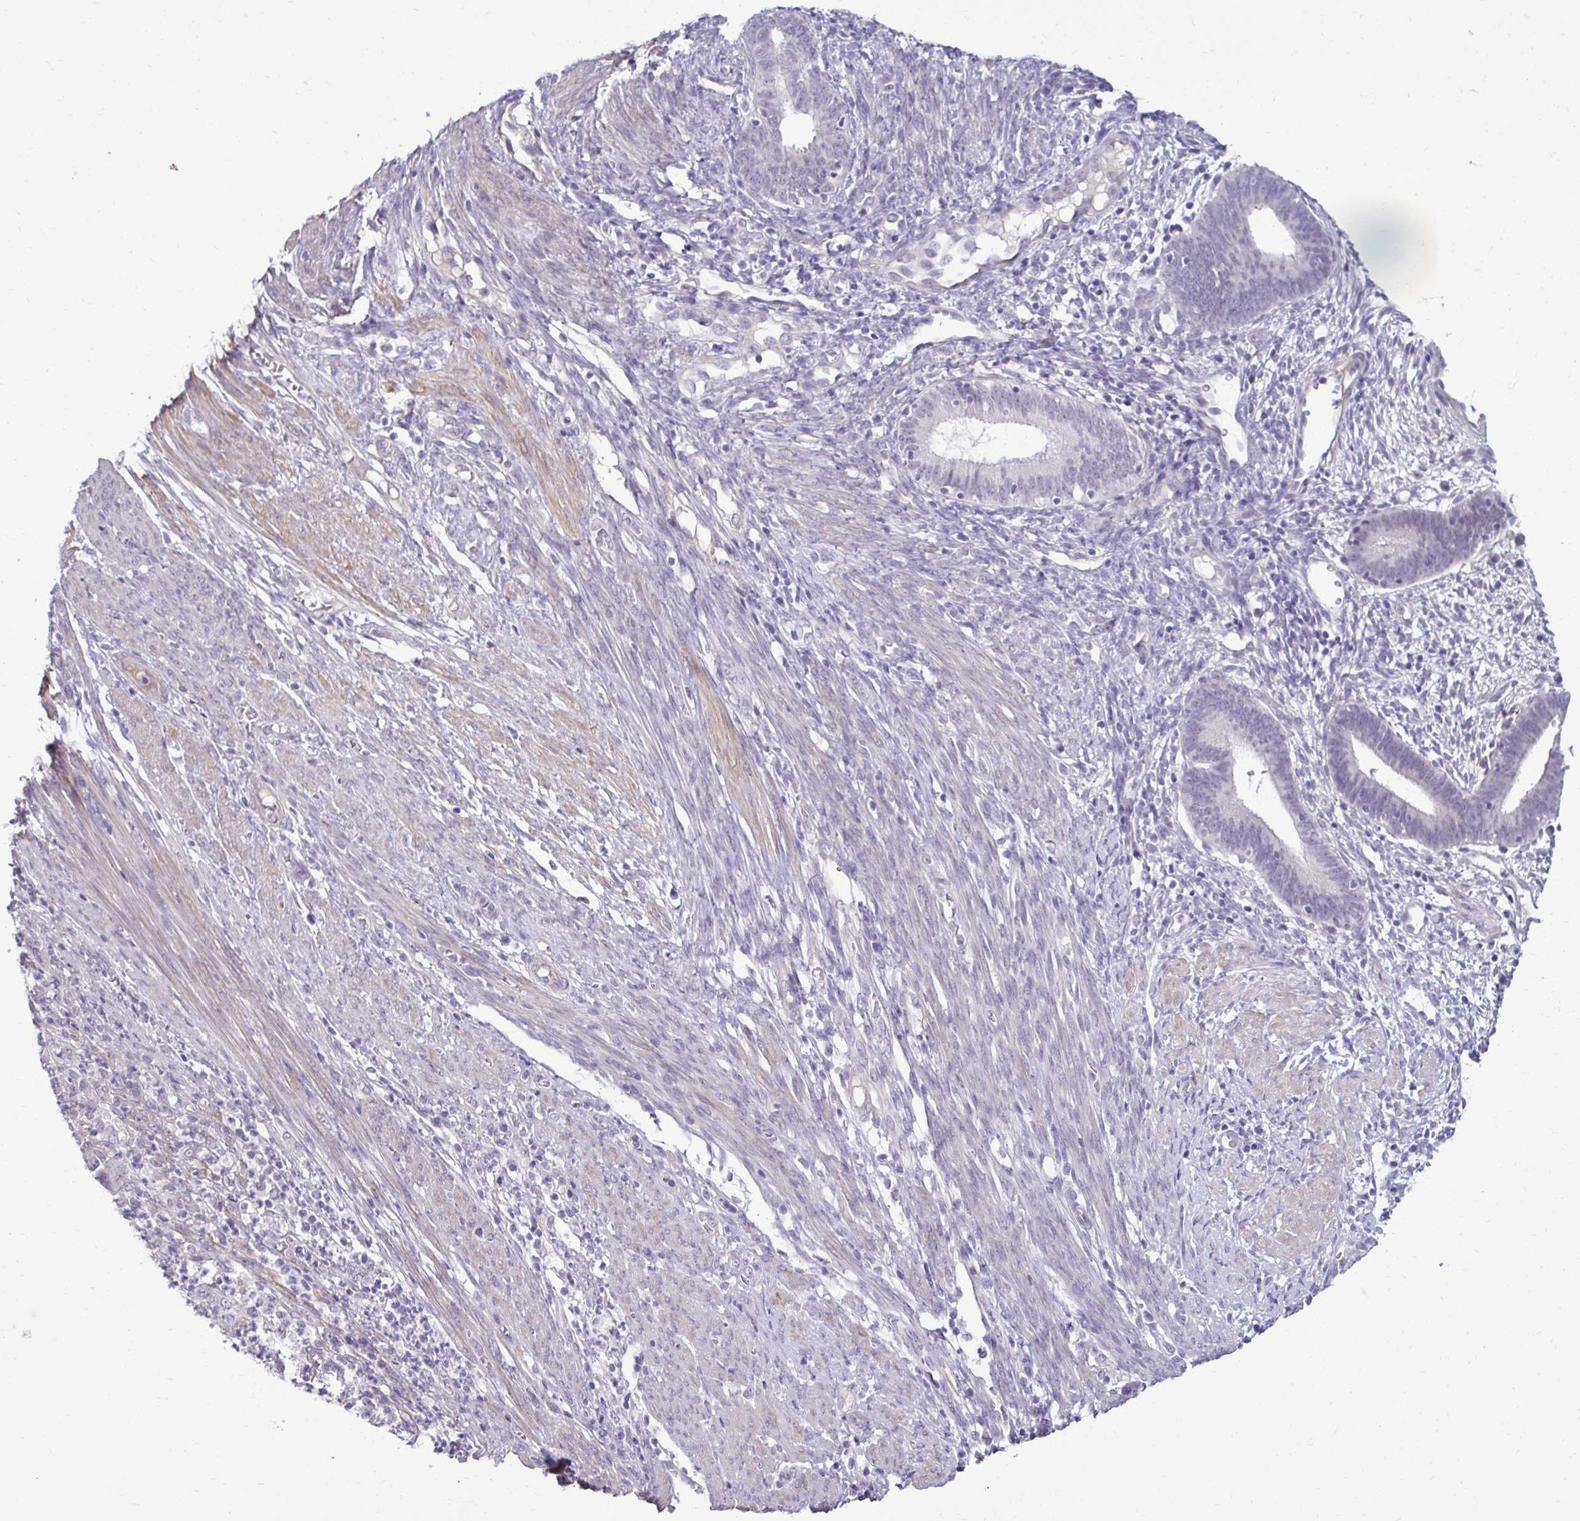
{"staining": {"intensity": "negative", "quantity": "none", "location": "none"}, "tissue": "endometrial cancer", "cell_type": "Tumor cells", "image_type": "cancer", "snomed": [{"axis": "morphology", "description": "Adenocarcinoma, NOS"}, {"axis": "topography", "description": "Endometrium"}], "caption": "A histopathology image of human endometrial cancer is negative for staining in tumor cells.", "gene": "SLC30A3", "patient": {"sex": "female", "age": 51}}